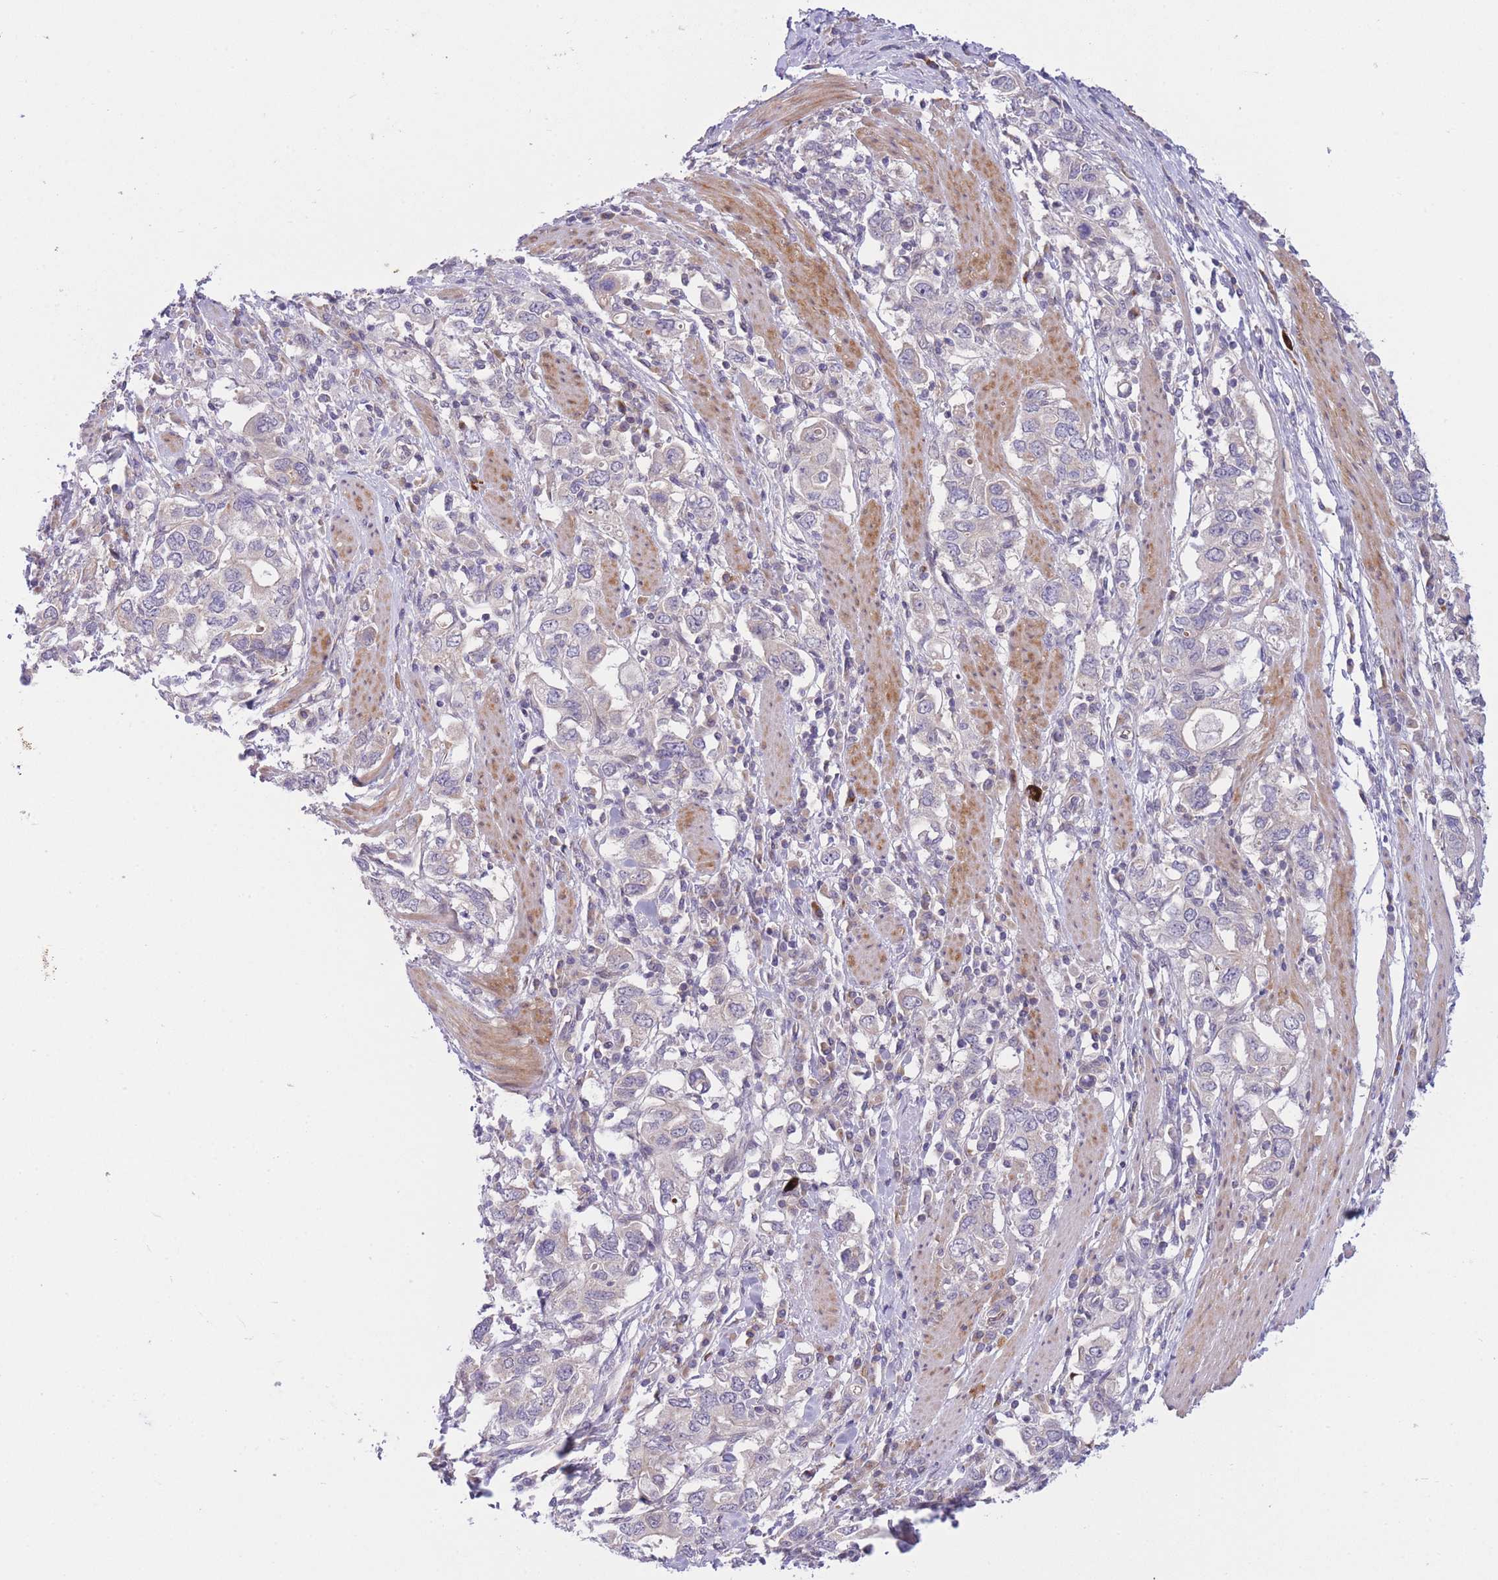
{"staining": {"intensity": "negative", "quantity": "none", "location": "none"}, "tissue": "stomach cancer", "cell_type": "Tumor cells", "image_type": "cancer", "snomed": [{"axis": "morphology", "description": "Adenocarcinoma, NOS"}, {"axis": "topography", "description": "Stomach, upper"}, {"axis": "topography", "description": "Stomach"}], "caption": "Stomach cancer (adenocarcinoma) was stained to show a protein in brown. There is no significant positivity in tumor cells.", "gene": "CDC25B", "patient": {"sex": "male", "age": 62}}